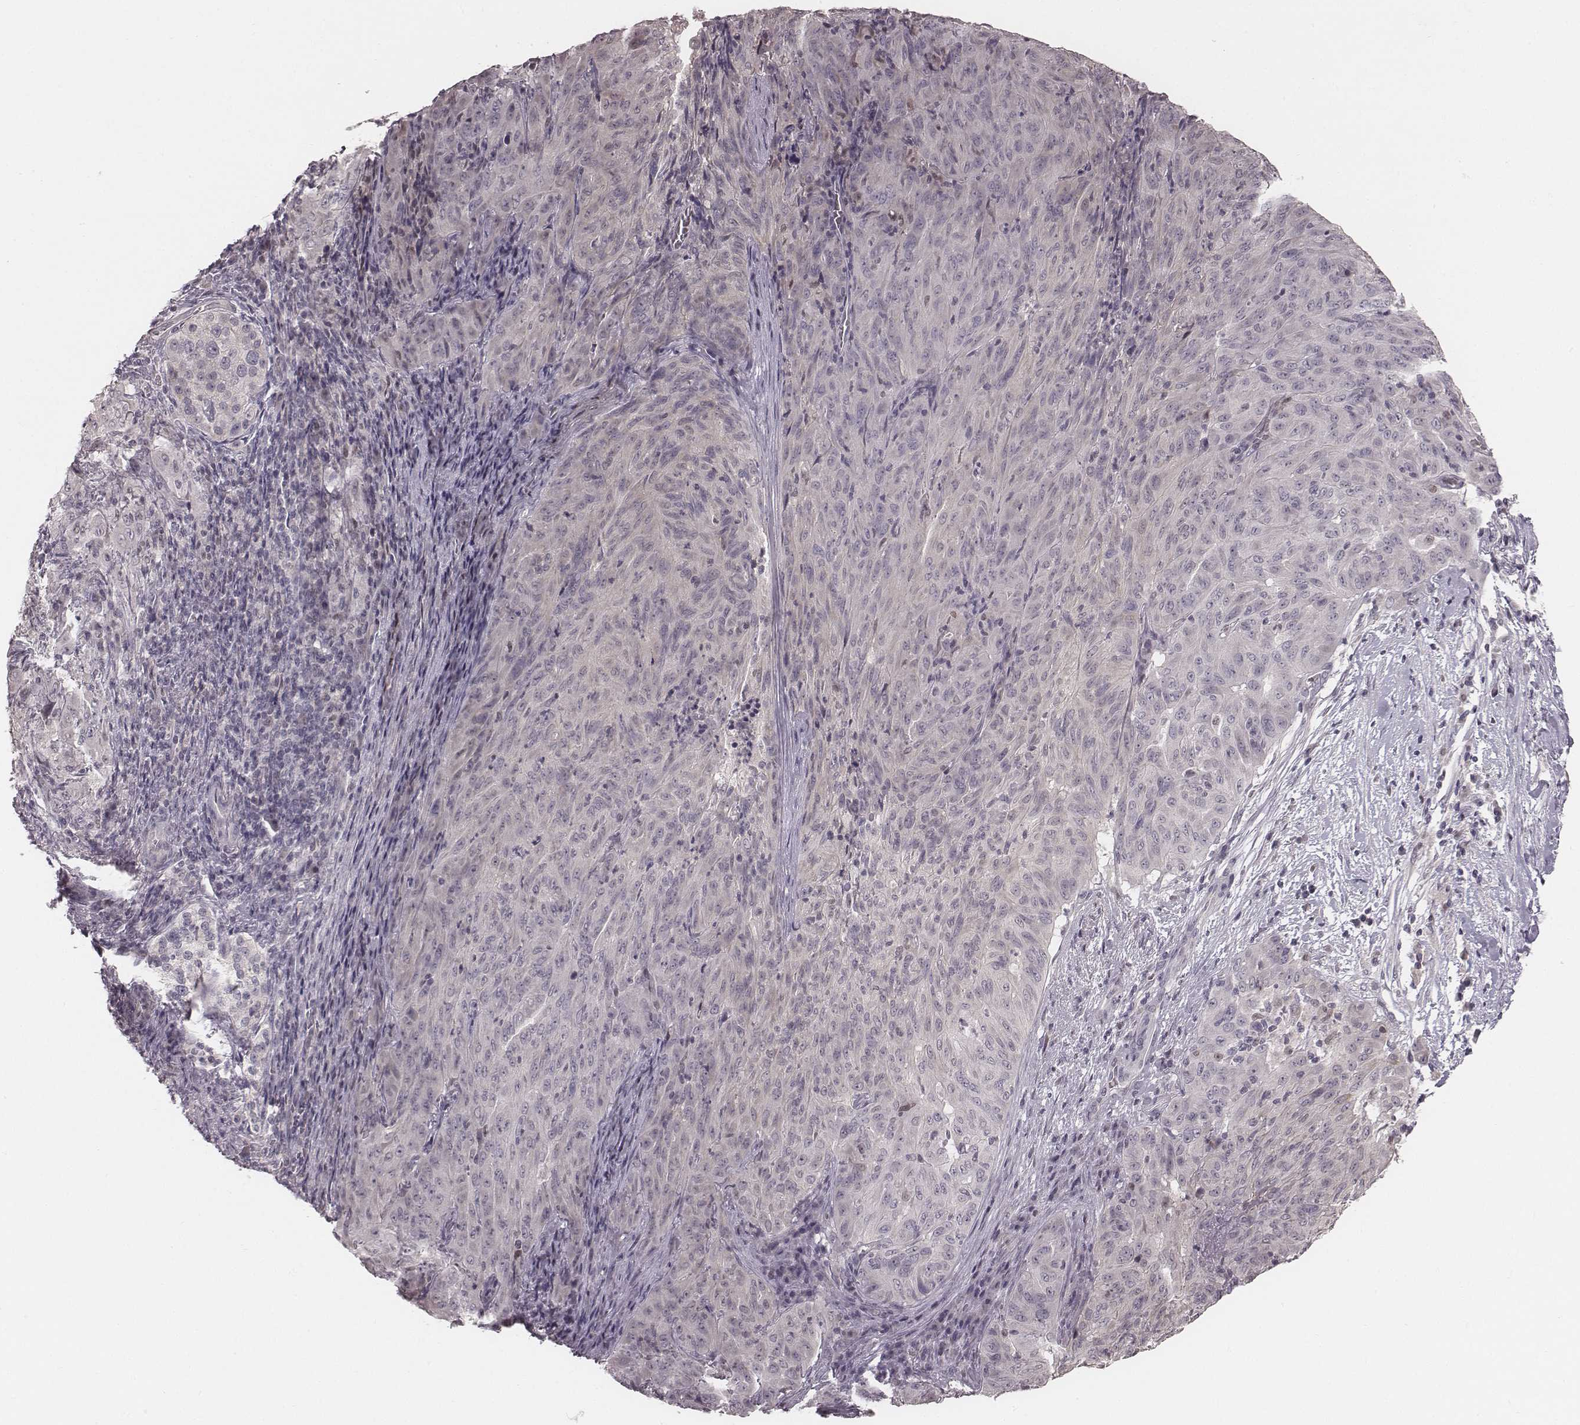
{"staining": {"intensity": "negative", "quantity": "none", "location": "none"}, "tissue": "pancreatic cancer", "cell_type": "Tumor cells", "image_type": "cancer", "snomed": [{"axis": "morphology", "description": "Adenocarcinoma, NOS"}, {"axis": "topography", "description": "Pancreas"}], "caption": "DAB (3,3'-diaminobenzidine) immunohistochemical staining of pancreatic cancer (adenocarcinoma) shows no significant expression in tumor cells. Brightfield microscopy of immunohistochemistry stained with DAB (3,3'-diaminobenzidine) (brown) and hematoxylin (blue), captured at high magnification.", "gene": "IQCG", "patient": {"sex": "male", "age": 63}}